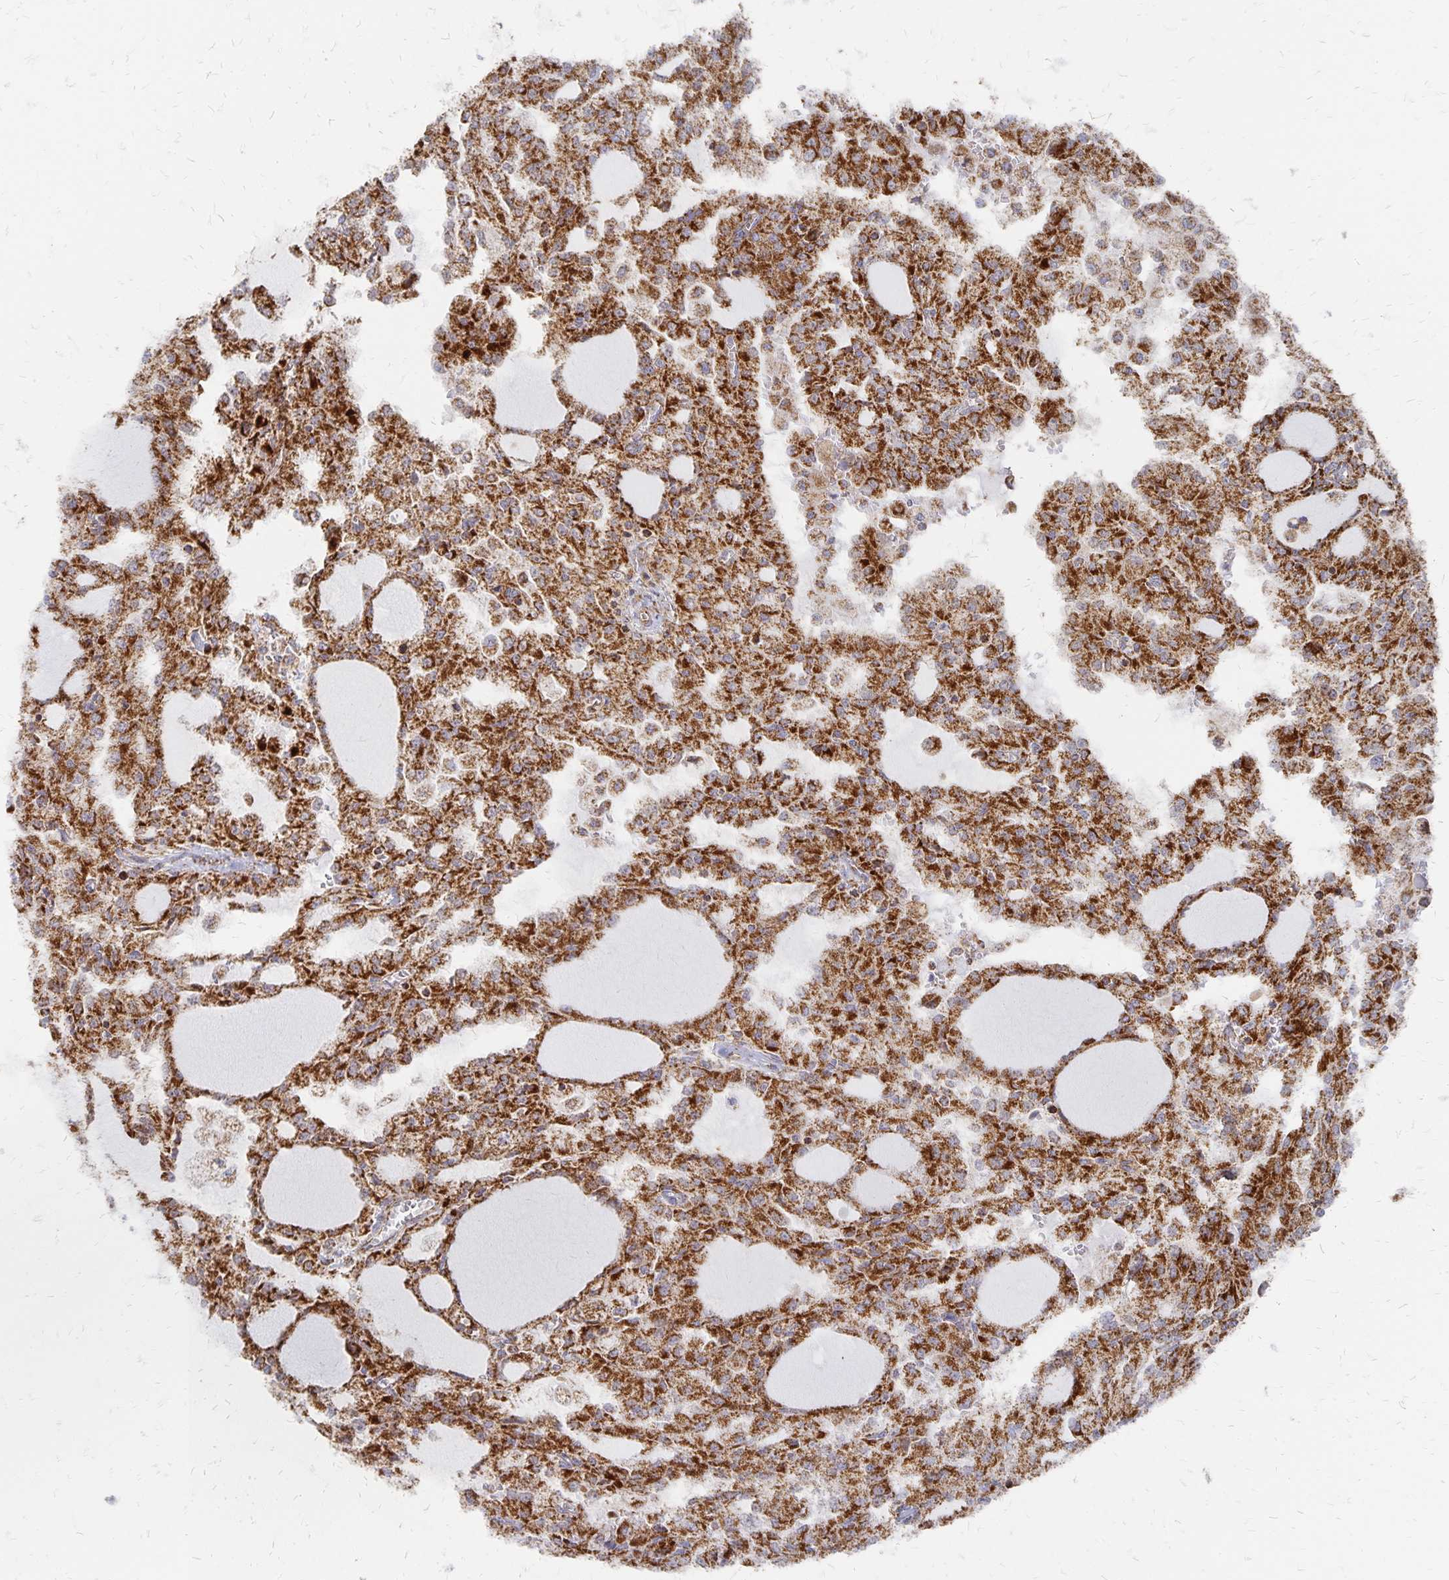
{"staining": {"intensity": "strong", "quantity": ">75%", "location": "cytoplasmic/membranous"}, "tissue": "head and neck cancer", "cell_type": "Tumor cells", "image_type": "cancer", "snomed": [{"axis": "morphology", "description": "Adenocarcinoma, NOS"}, {"axis": "topography", "description": "Head-Neck"}], "caption": "The immunohistochemical stain labels strong cytoplasmic/membranous staining in tumor cells of head and neck cancer (adenocarcinoma) tissue.", "gene": "STOML2", "patient": {"sex": "male", "age": 64}}